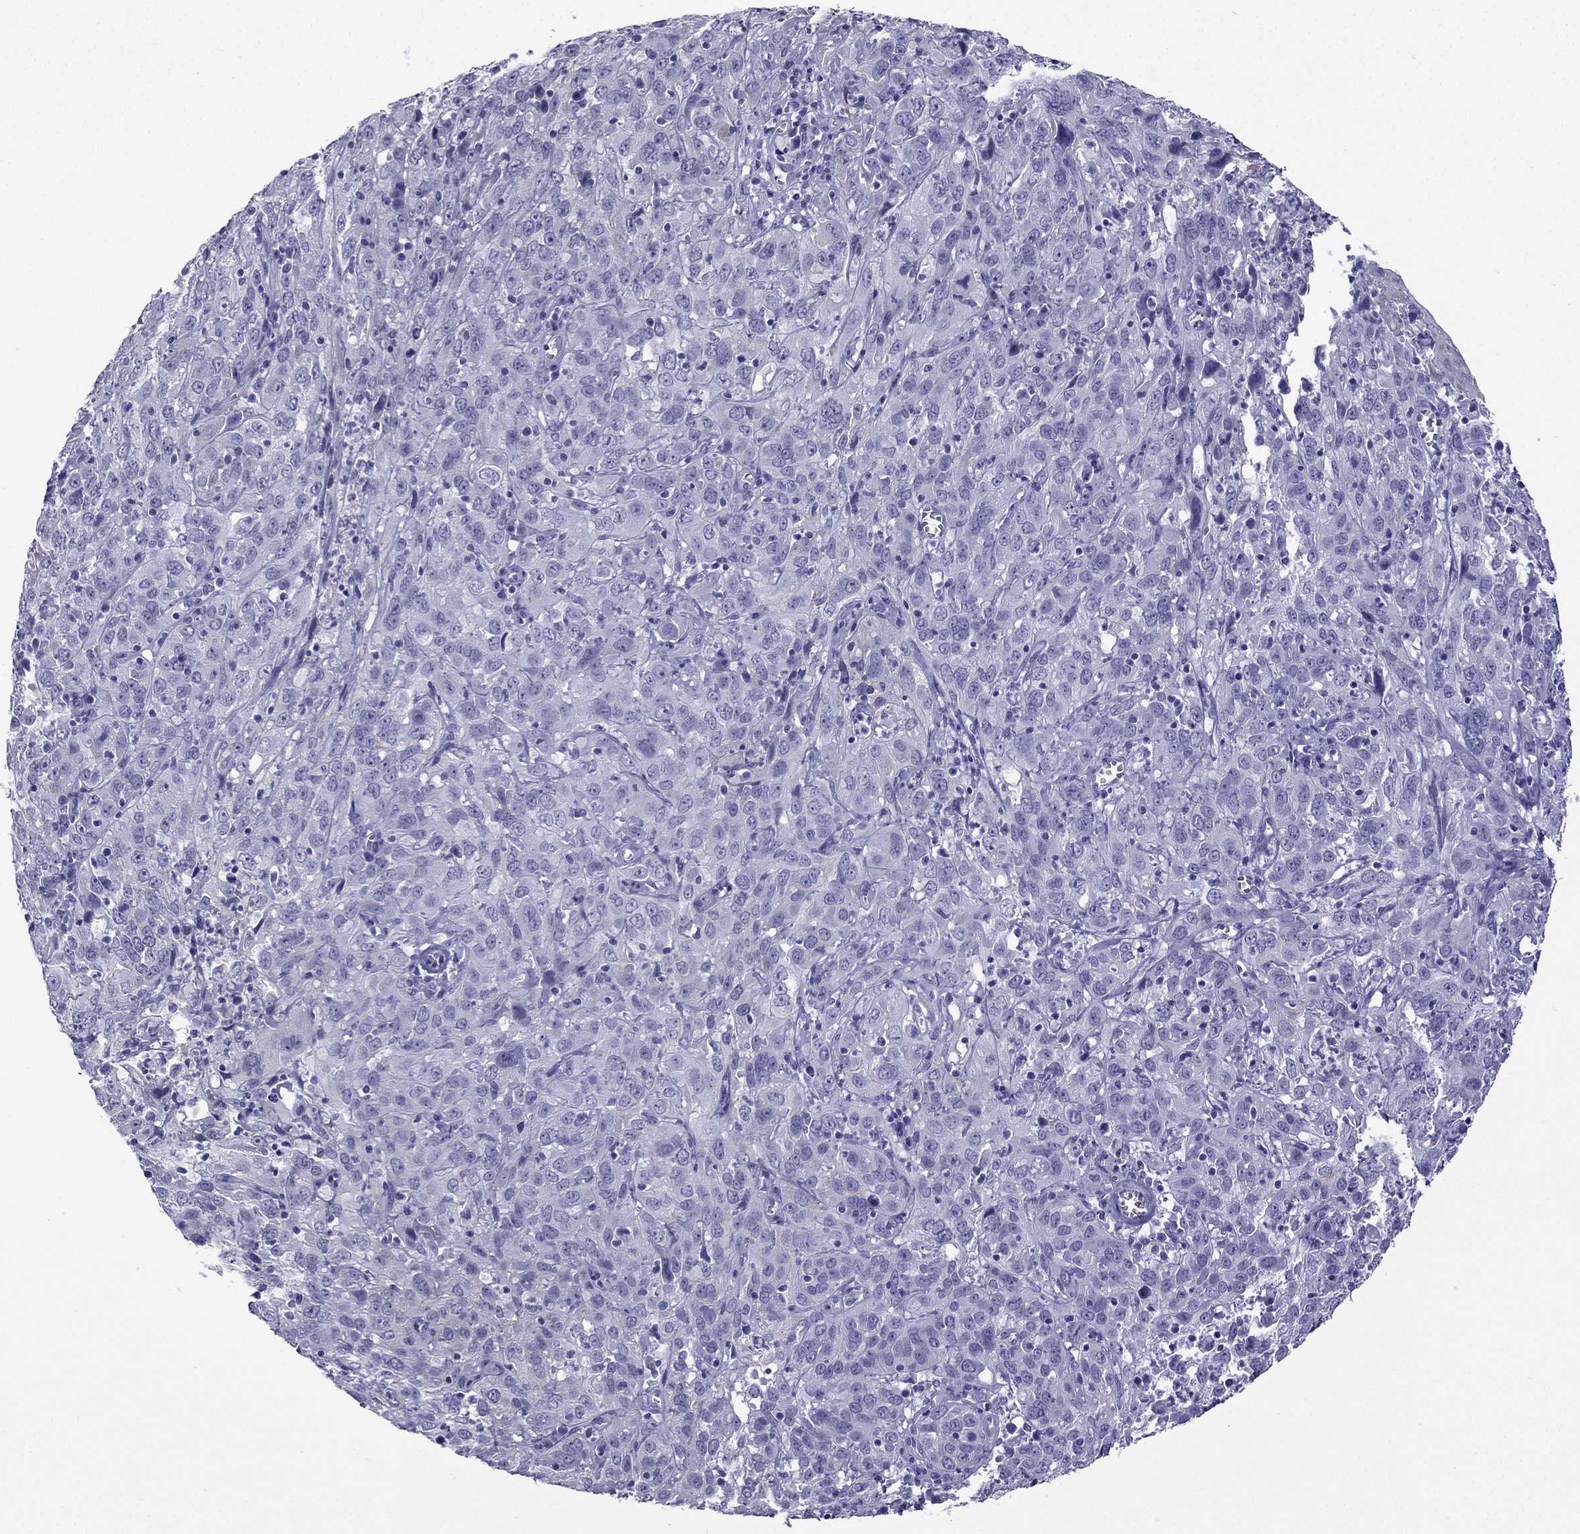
{"staining": {"intensity": "negative", "quantity": "none", "location": "none"}, "tissue": "cervical cancer", "cell_type": "Tumor cells", "image_type": "cancer", "snomed": [{"axis": "morphology", "description": "Squamous cell carcinoma, NOS"}, {"axis": "topography", "description": "Cervix"}], "caption": "Tumor cells are negative for protein expression in human cervical cancer (squamous cell carcinoma). (DAB IHC with hematoxylin counter stain).", "gene": "GJA8", "patient": {"sex": "female", "age": 32}}